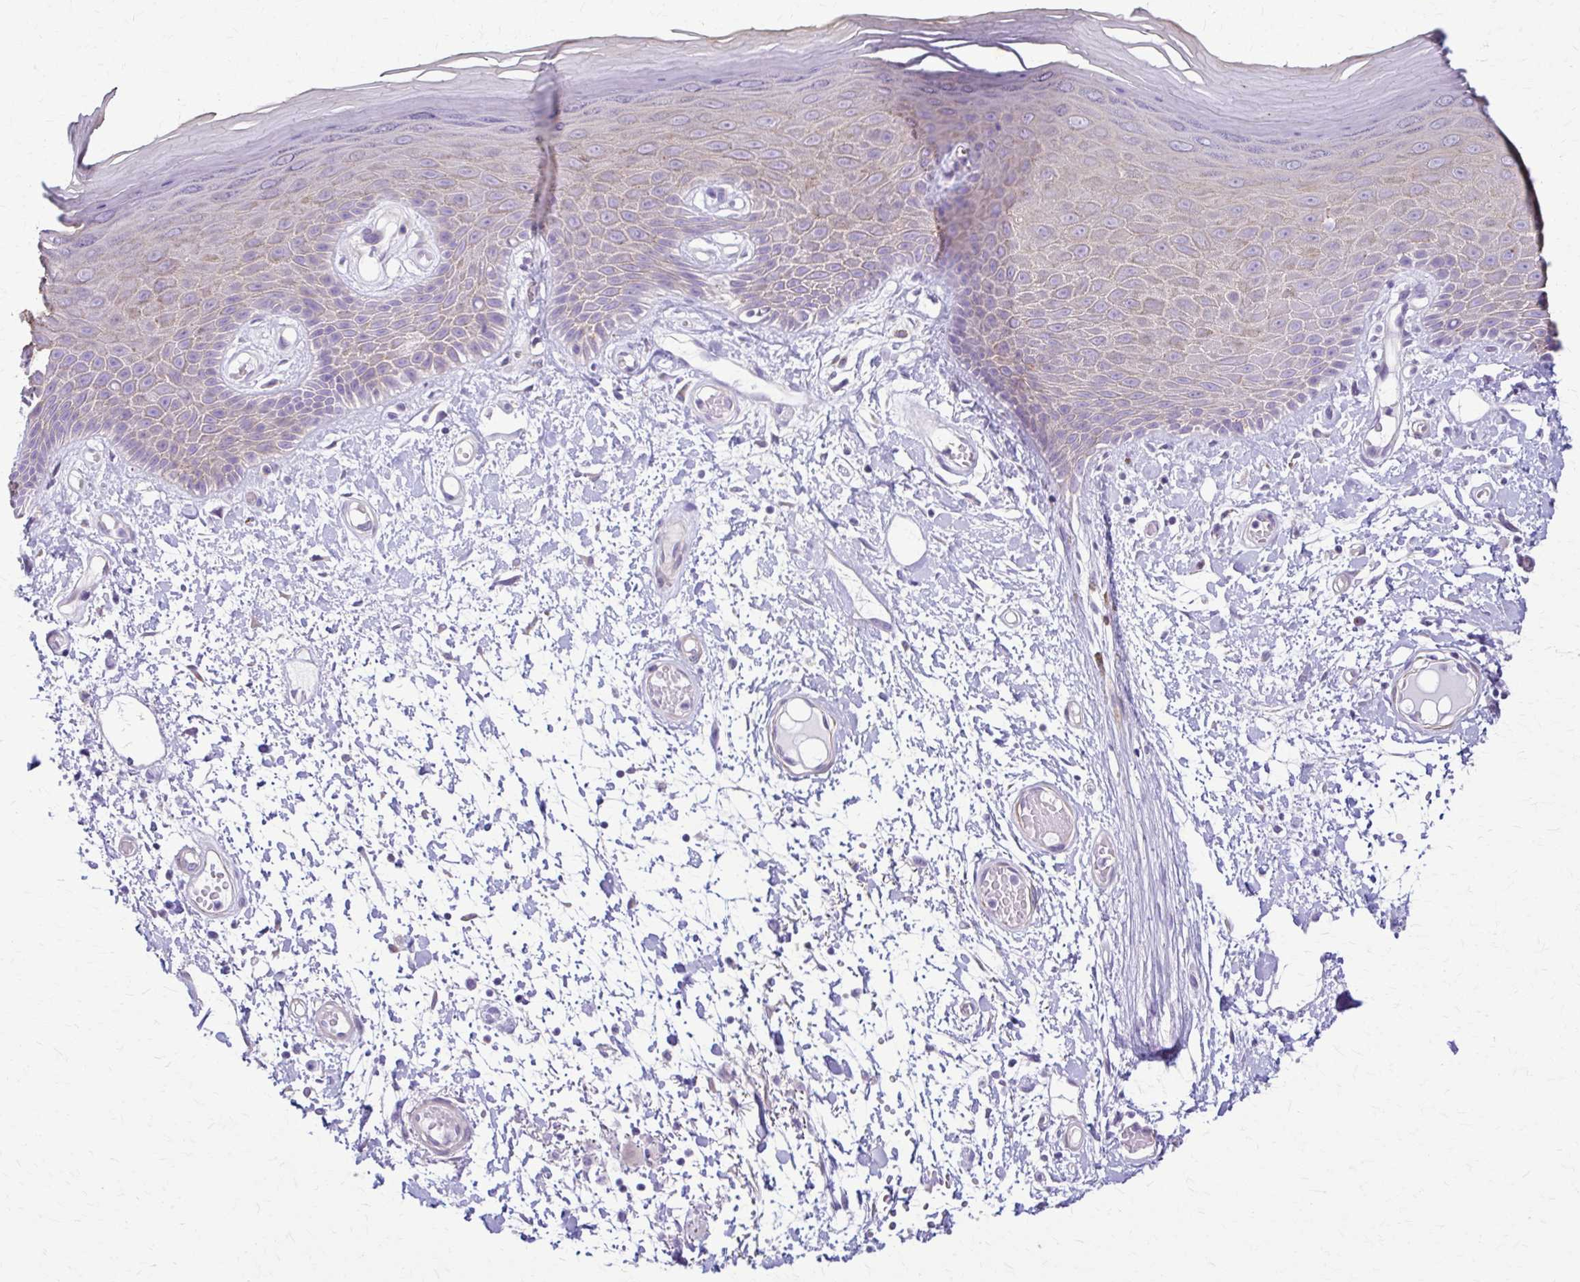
{"staining": {"intensity": "weak", "quantity": "25%-75%", "location": "cytoplasmic/membranous"}, "tissue": "skin", "cell_type": "Epidermal cells", "image_type": "normal", "snomed": [{"axis": "morphology", "description": "Normal tissue, NOS"}, {"axis": "topography", "description": "Anal"}, {"axis": "topography", "description": "Peripheral nerve tissue"}], "caption": "High-magnification brightfield microscopy of unremarkable skin stained with DAB (3,3'-diaminobenzidine) (brown) and counterstained with hematoxylin (blue). epidermal cells exhibit weak cytoplasmic/membranous expression is identified in approximately25%-75% of cells. (Stains: DAB (3,3'-diaminobenzidine) in brown, nuclei in blue, Microscopy: brightfield microscopy at high magnification).", "gene": "DSP", "patient": {"sex": "male", "age": 78}}